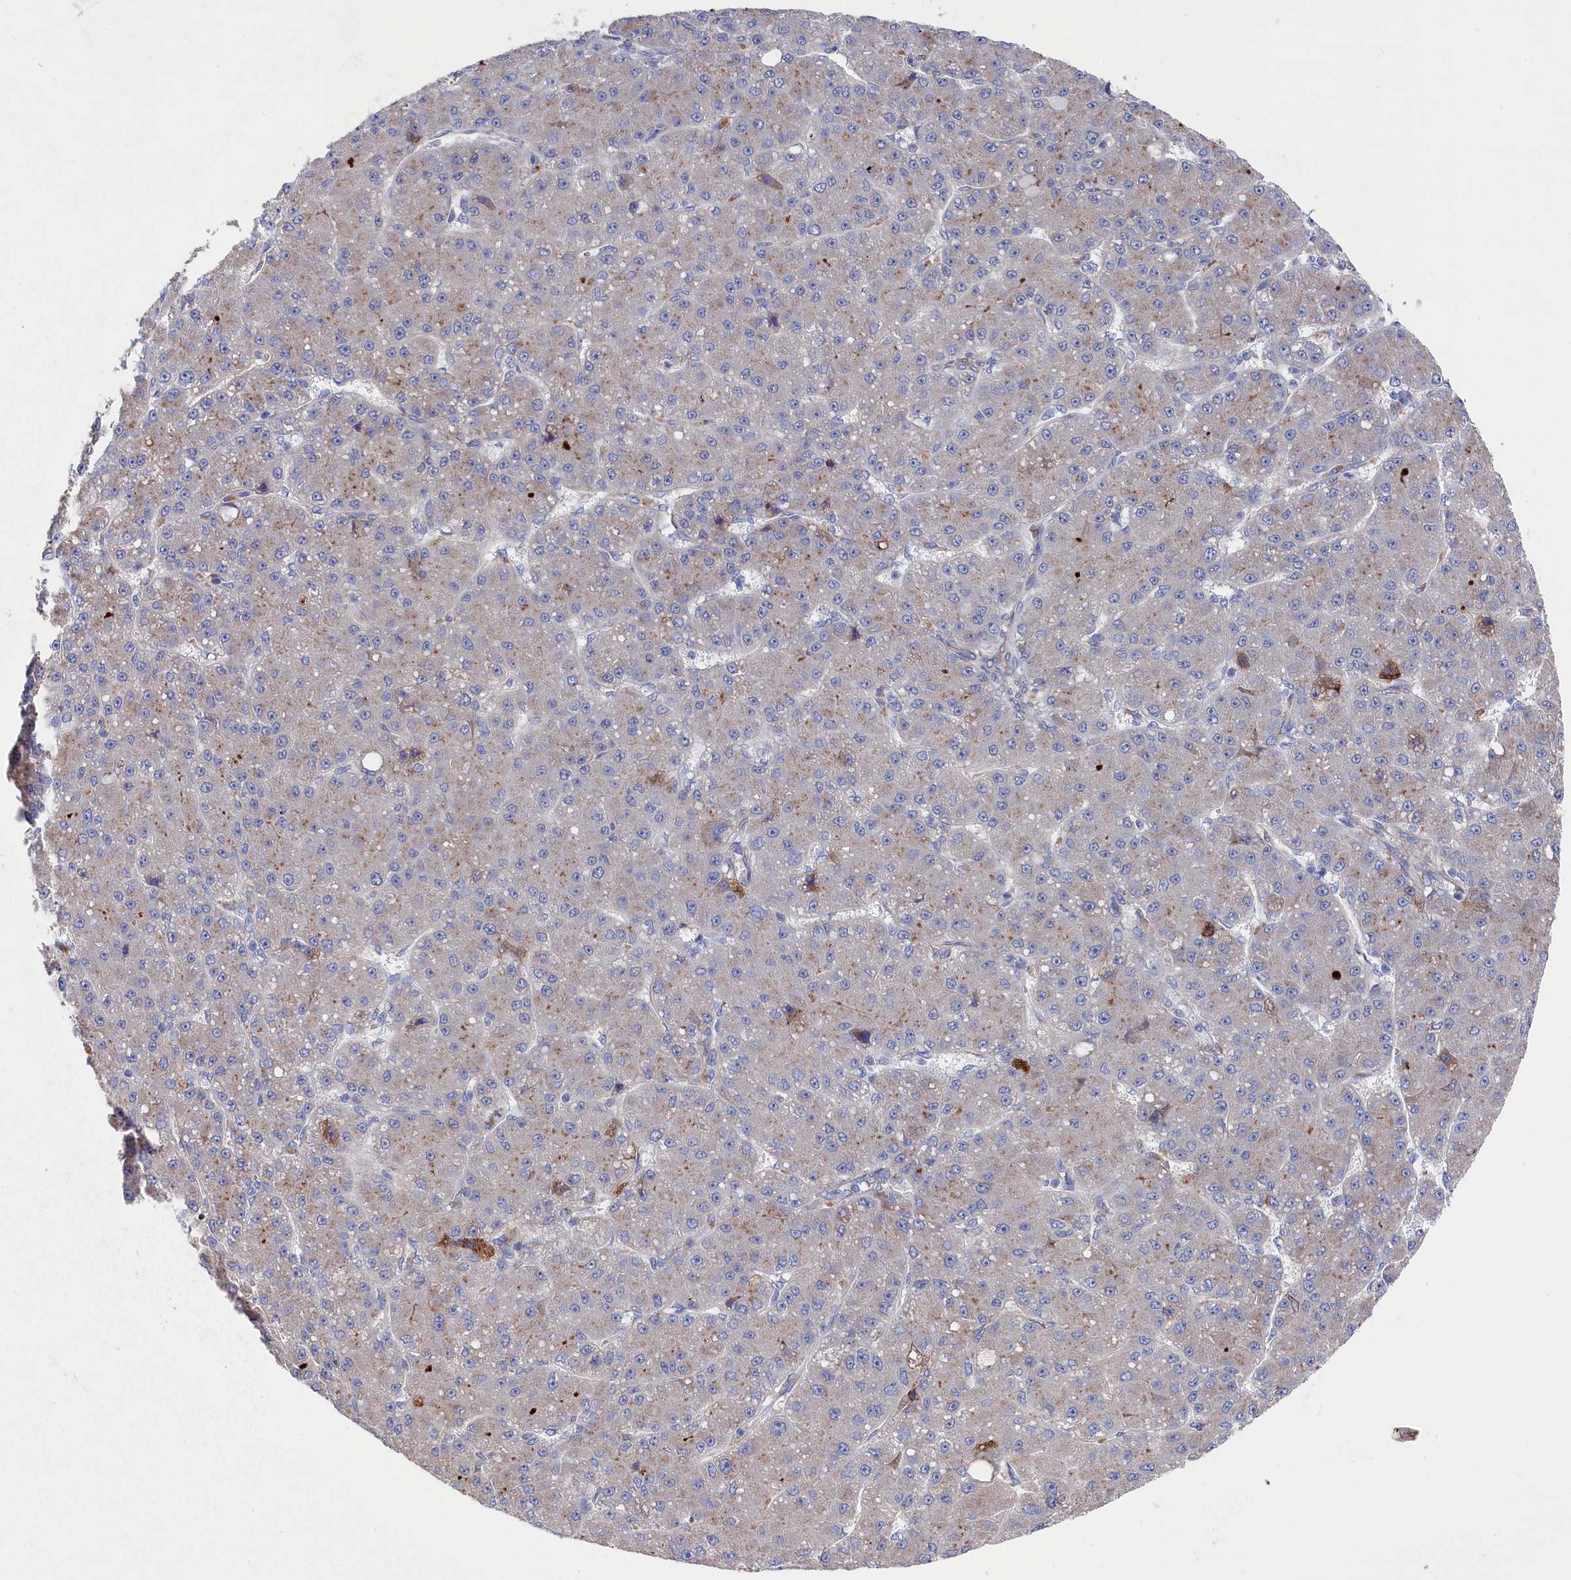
{"staining": {"intensity": "moderate", "quantity": "<25%", "location": "cytoplasmic/membranous"}, "tissue": "liver cancer", "cell_type": "Tumor cells", "image_type": "cancer", "snomed": [{"axis": "morphology", "description": "Carcinoma, Hepatocellular, NOS"}, {"axis": "topography", "description": "Liver"}], "caption": "There is low levels of moderate cytoplasmic/membranous expression in tumor cells of hepatocellular carcinoma (liver), as demonstrated by immunohistochemical staining (brown color).", "gene": "GPR108", "patient": {"sex": "male", "age": 67}}